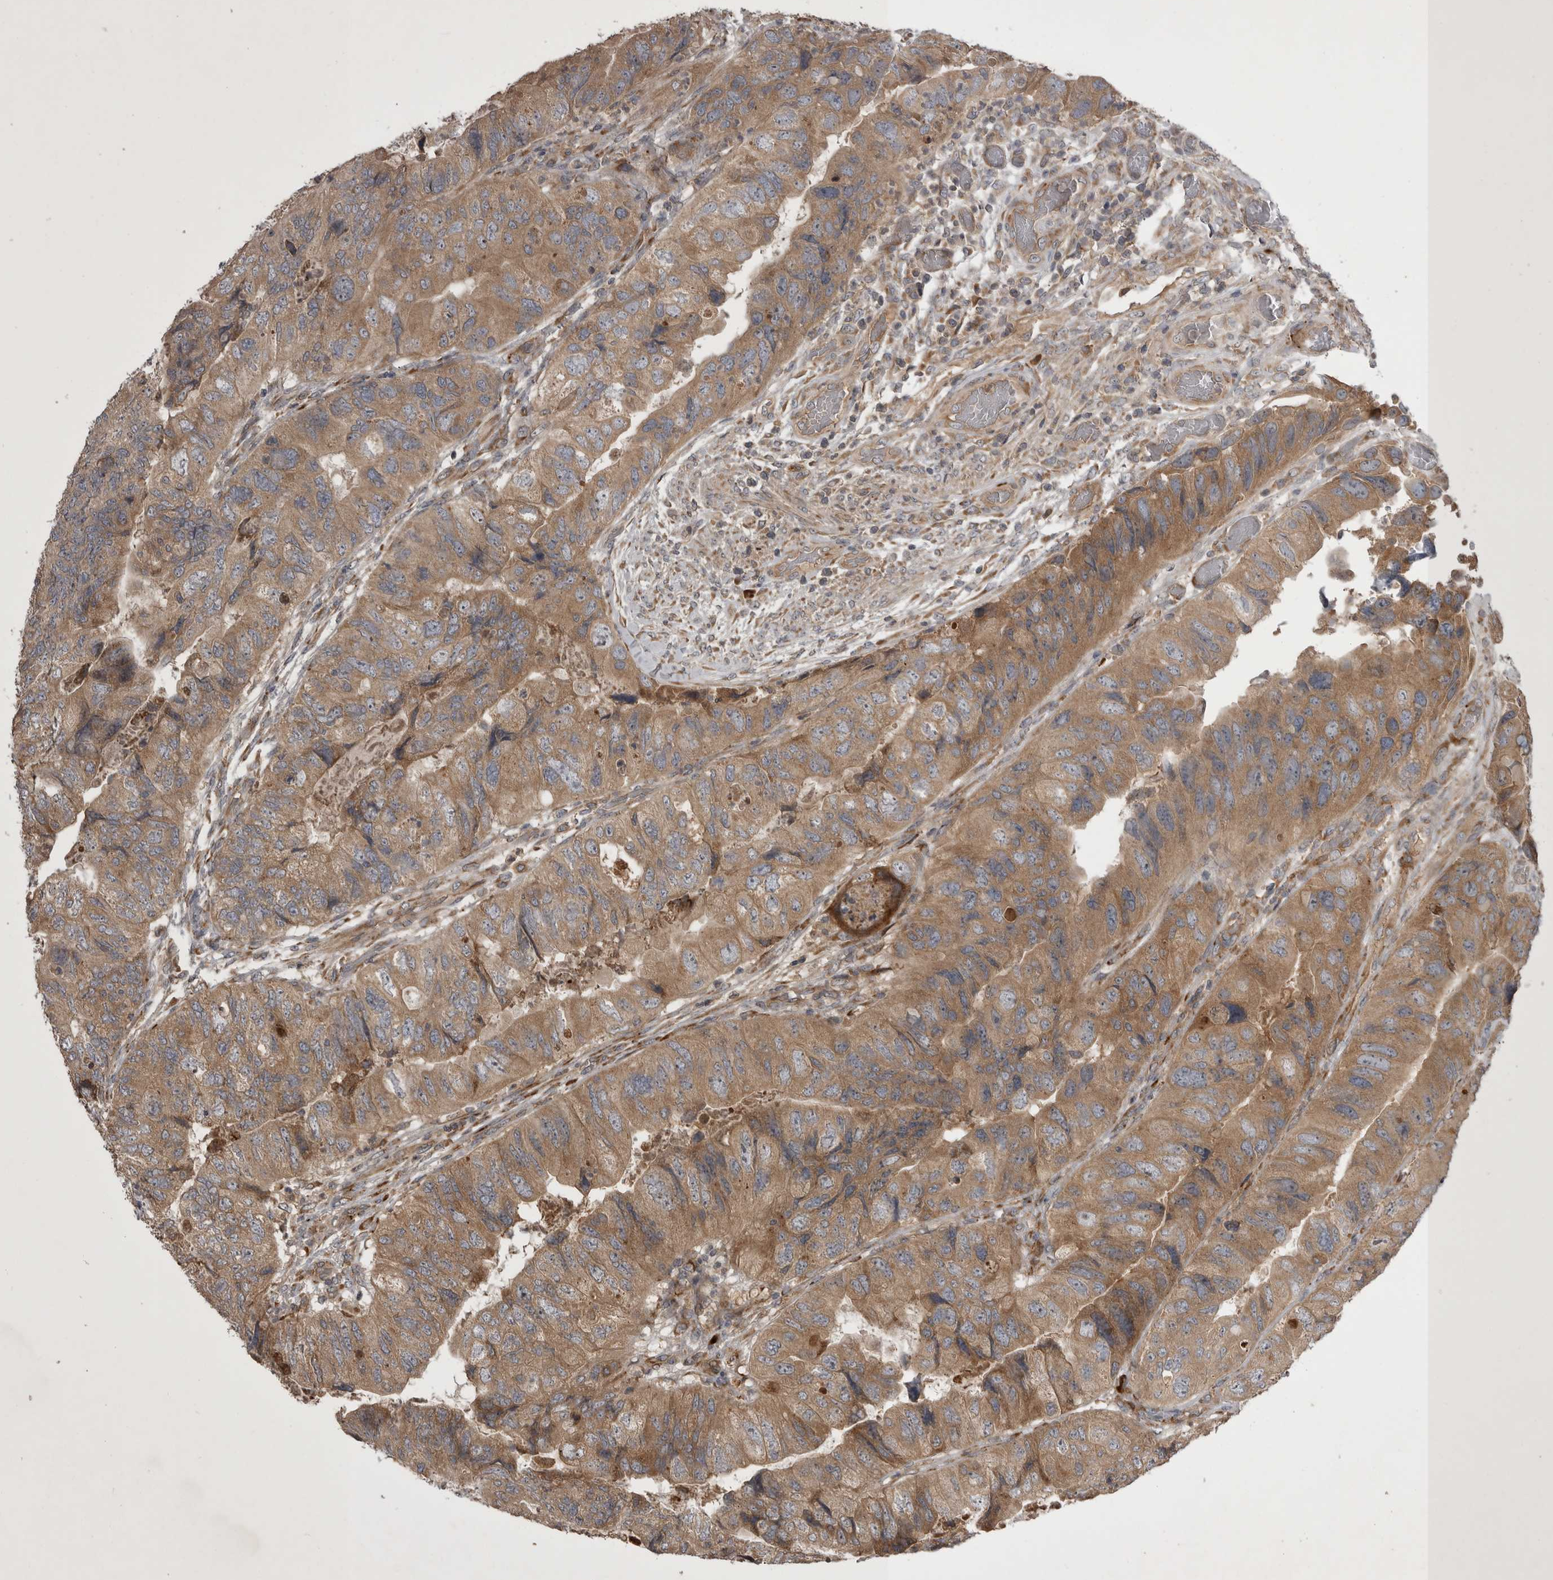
{"staining": {"intensity": "moderate", "quantity": ">75%", "location": "cytoplasmic/membranous"}, "tissue": "colorectal cancer", "cell_type": "Tumor cells", "image_type": "cancer", "snomed": [{"axis": "morphology", "description": "Adenocarcinoma, NOS"}, {"axis": "topography", "description": "Rectum"}], "caption": "Immunohistochemical staining of colorectal cancer demonstrates medium levels of moderate cytoplasmic/membranous protein positivity in about >75% of tumor cells. (IHC, brightfield microscopy, high magnification).", "gene": "RAB3GAP2", "patient": {"sex": "male", "age": 63}}